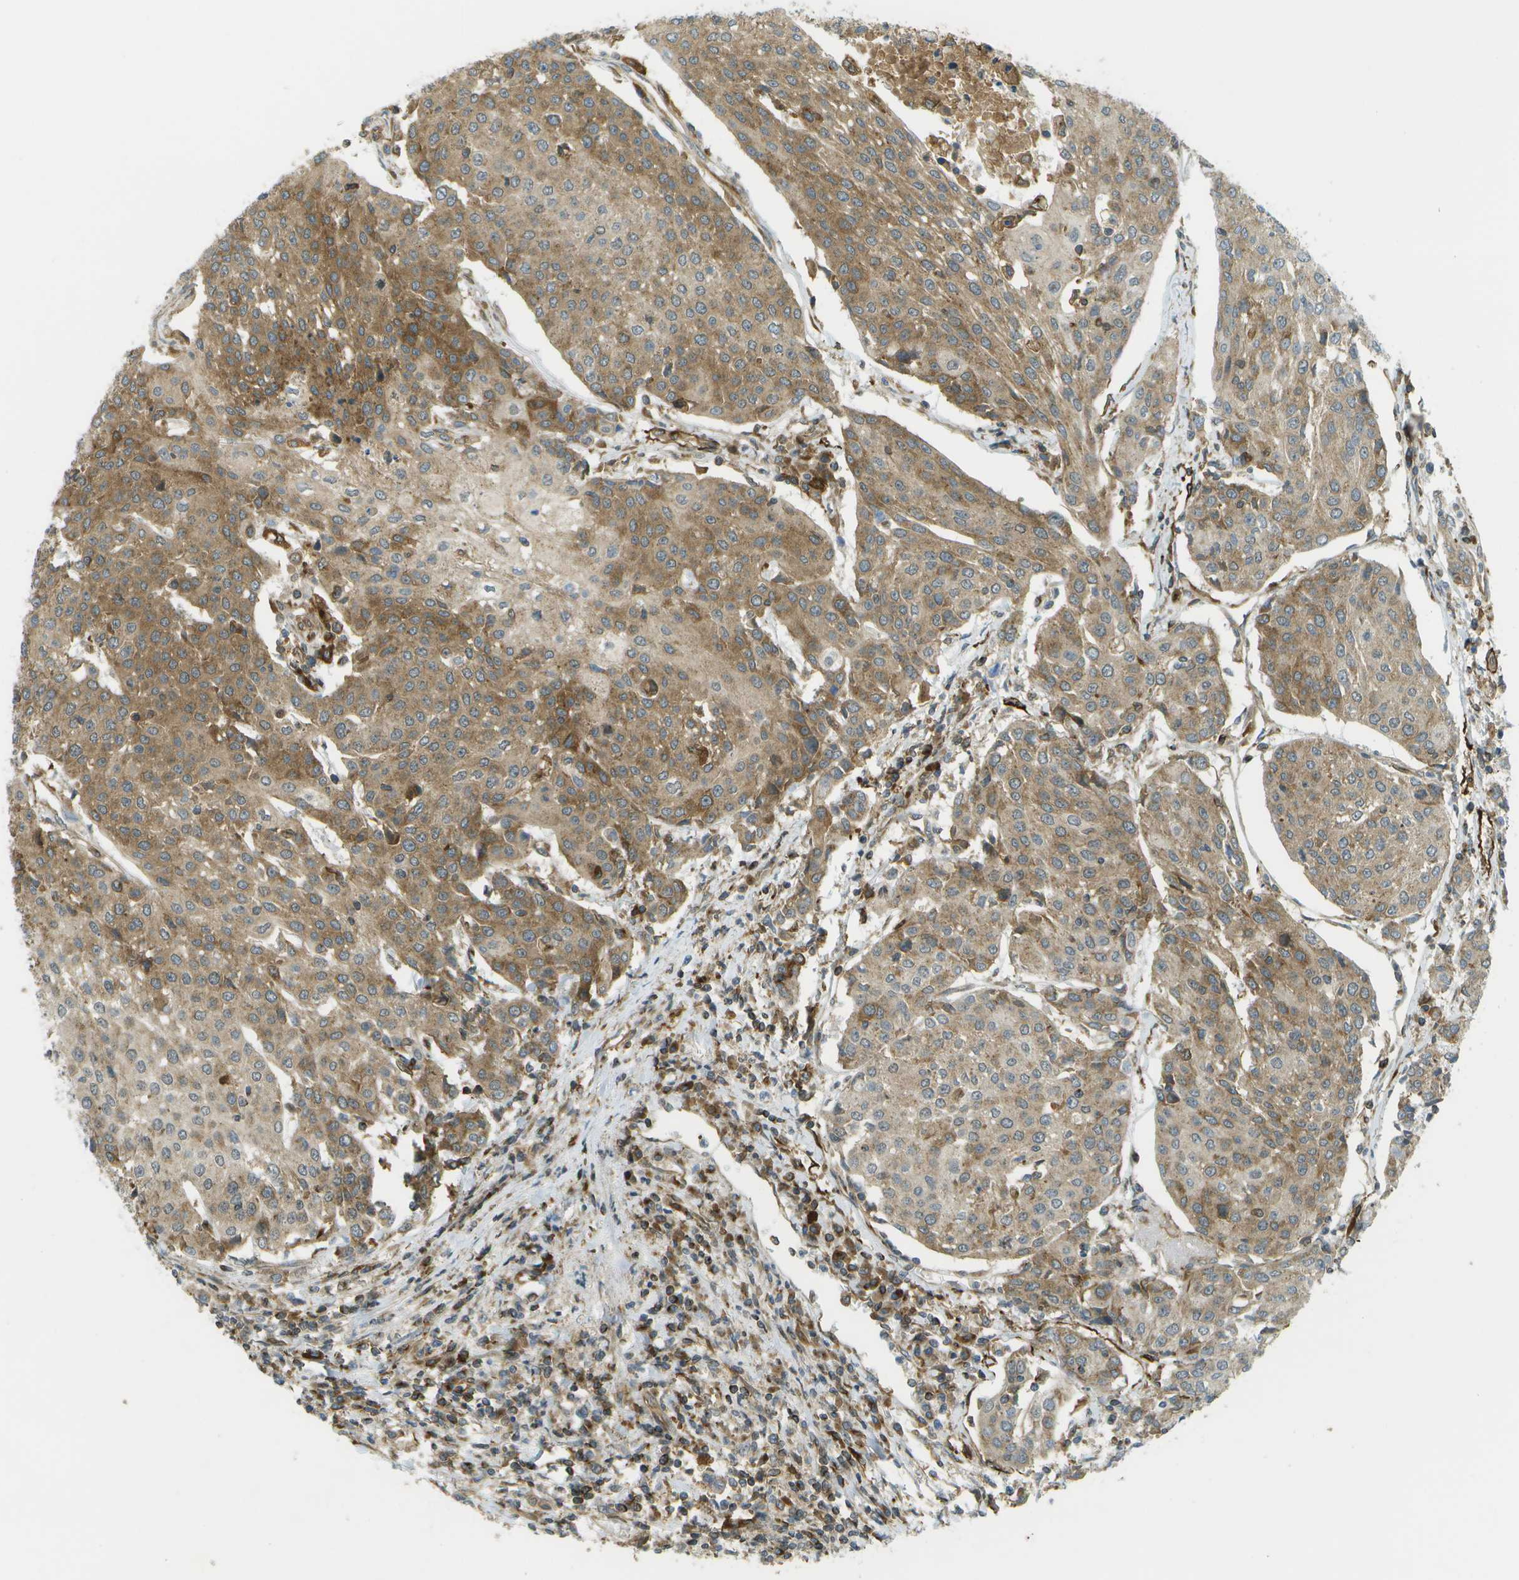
{"staining": {"intensity": "moderate", "quantity": ">75%", "location": "cytoplasmic/membranous"}, "tissue": "urothelial cancer", "cell_type": "Tumor cells", "image_type": "cancer", "snomed": [{"axis": "morphology", "description": "Urothelial carcinoma, High grade"}, {"axis": "topography", "description": "Urinary bladder"}], "caption": "Immunohistochemistry histopathology image of neoplastic tissue: human urothelial cancer stained using immunohistochemistry exhibits medium levels of moderate protein expression localized specifically in the cytoplasmic/membranous of tumor cells, appearing as a cytoplasmic/membranous brown color.", "gene": "TMTC1", "patient": {"sex": "female", "age": 85}}